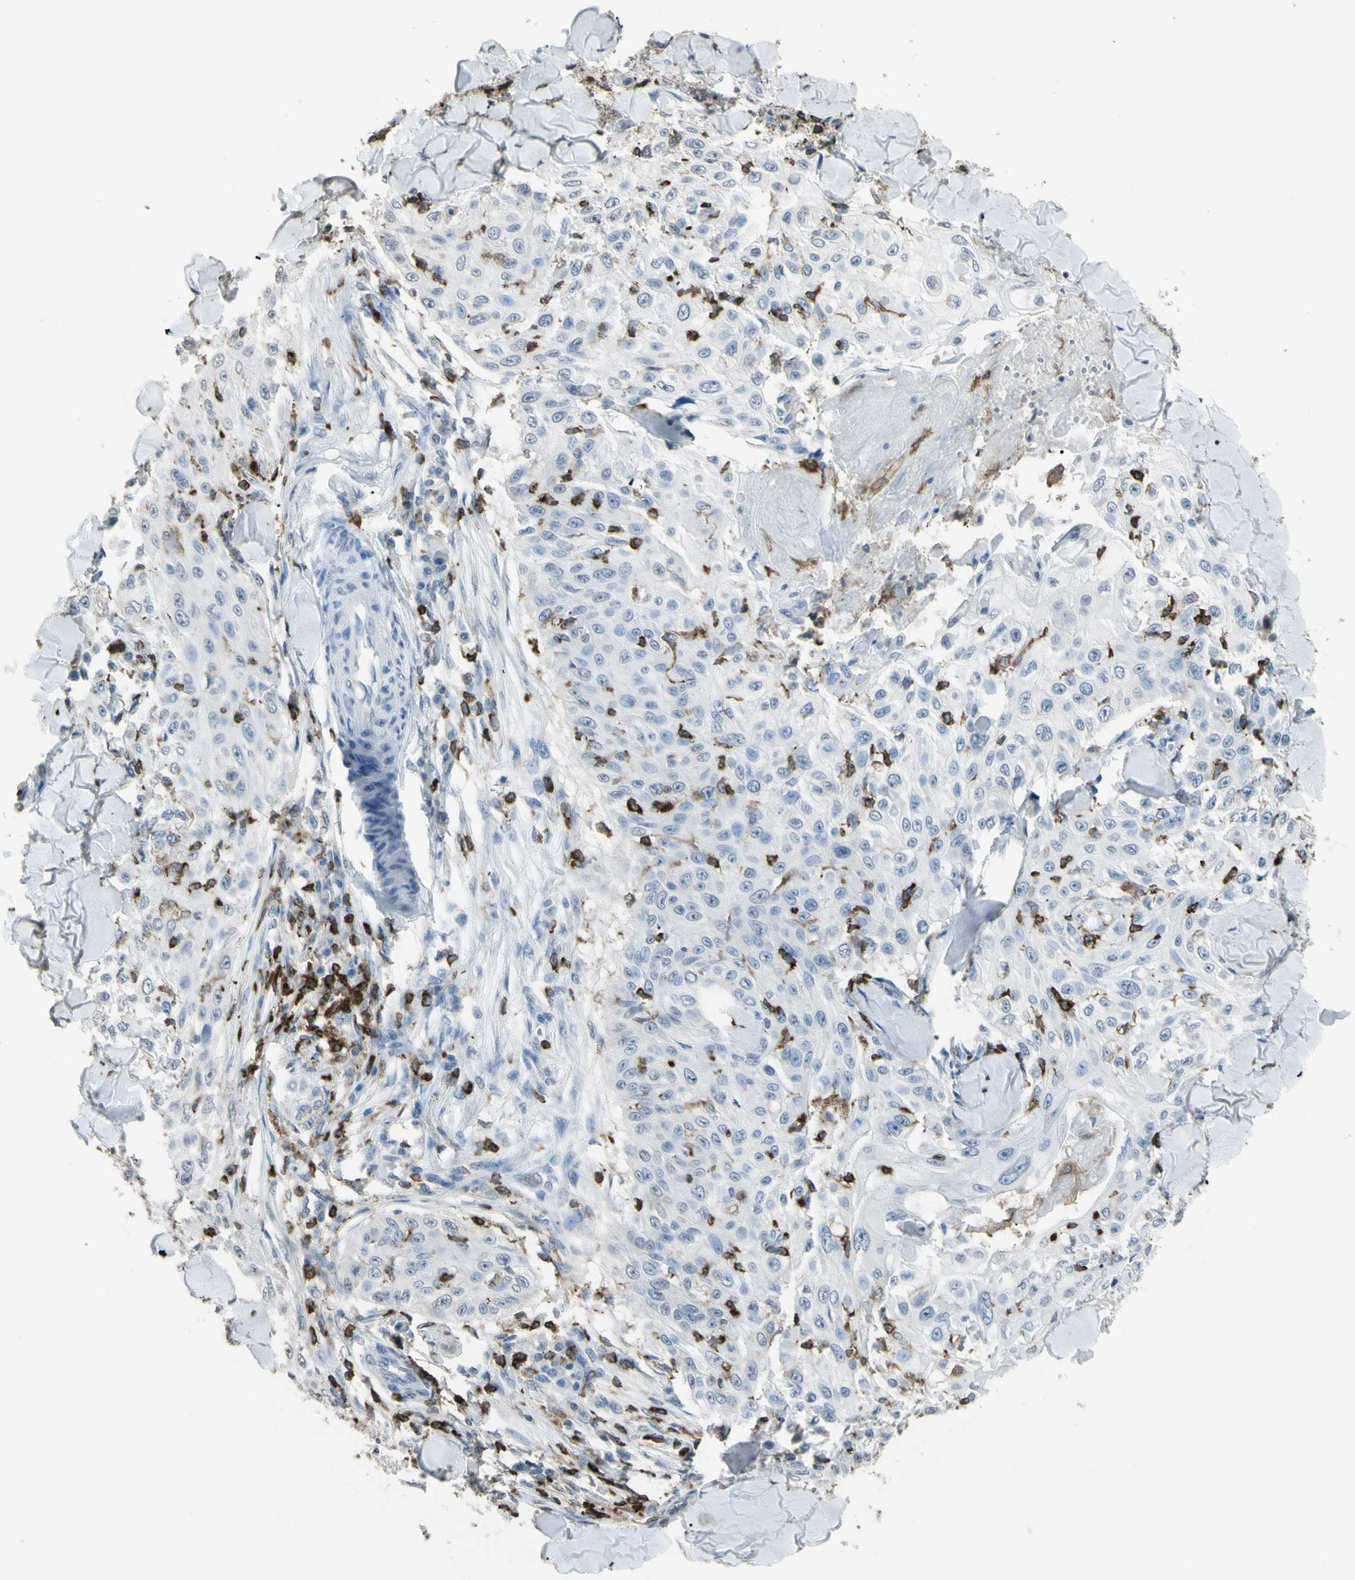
{"staining": {"intensity": "negative", "quantity": "none", "location": "none"}, "tissue": "skin cancer", "cell_type": "Tumor cells", "image_type": "cancer", "snomed": [{"axis": "morphology", "description": "Squamous cell carcinoma, NOS"}, {"axis": "topography", "description": "Skin"}], "caption": "IHC micrograph of human skin cancer (squamous cell carcinoma) stained for a protein (brown), which demonstrates no positivity in tumor cells.", "gene": "PSTPIP1", "patient": {"sex": "male", "age": 86}}